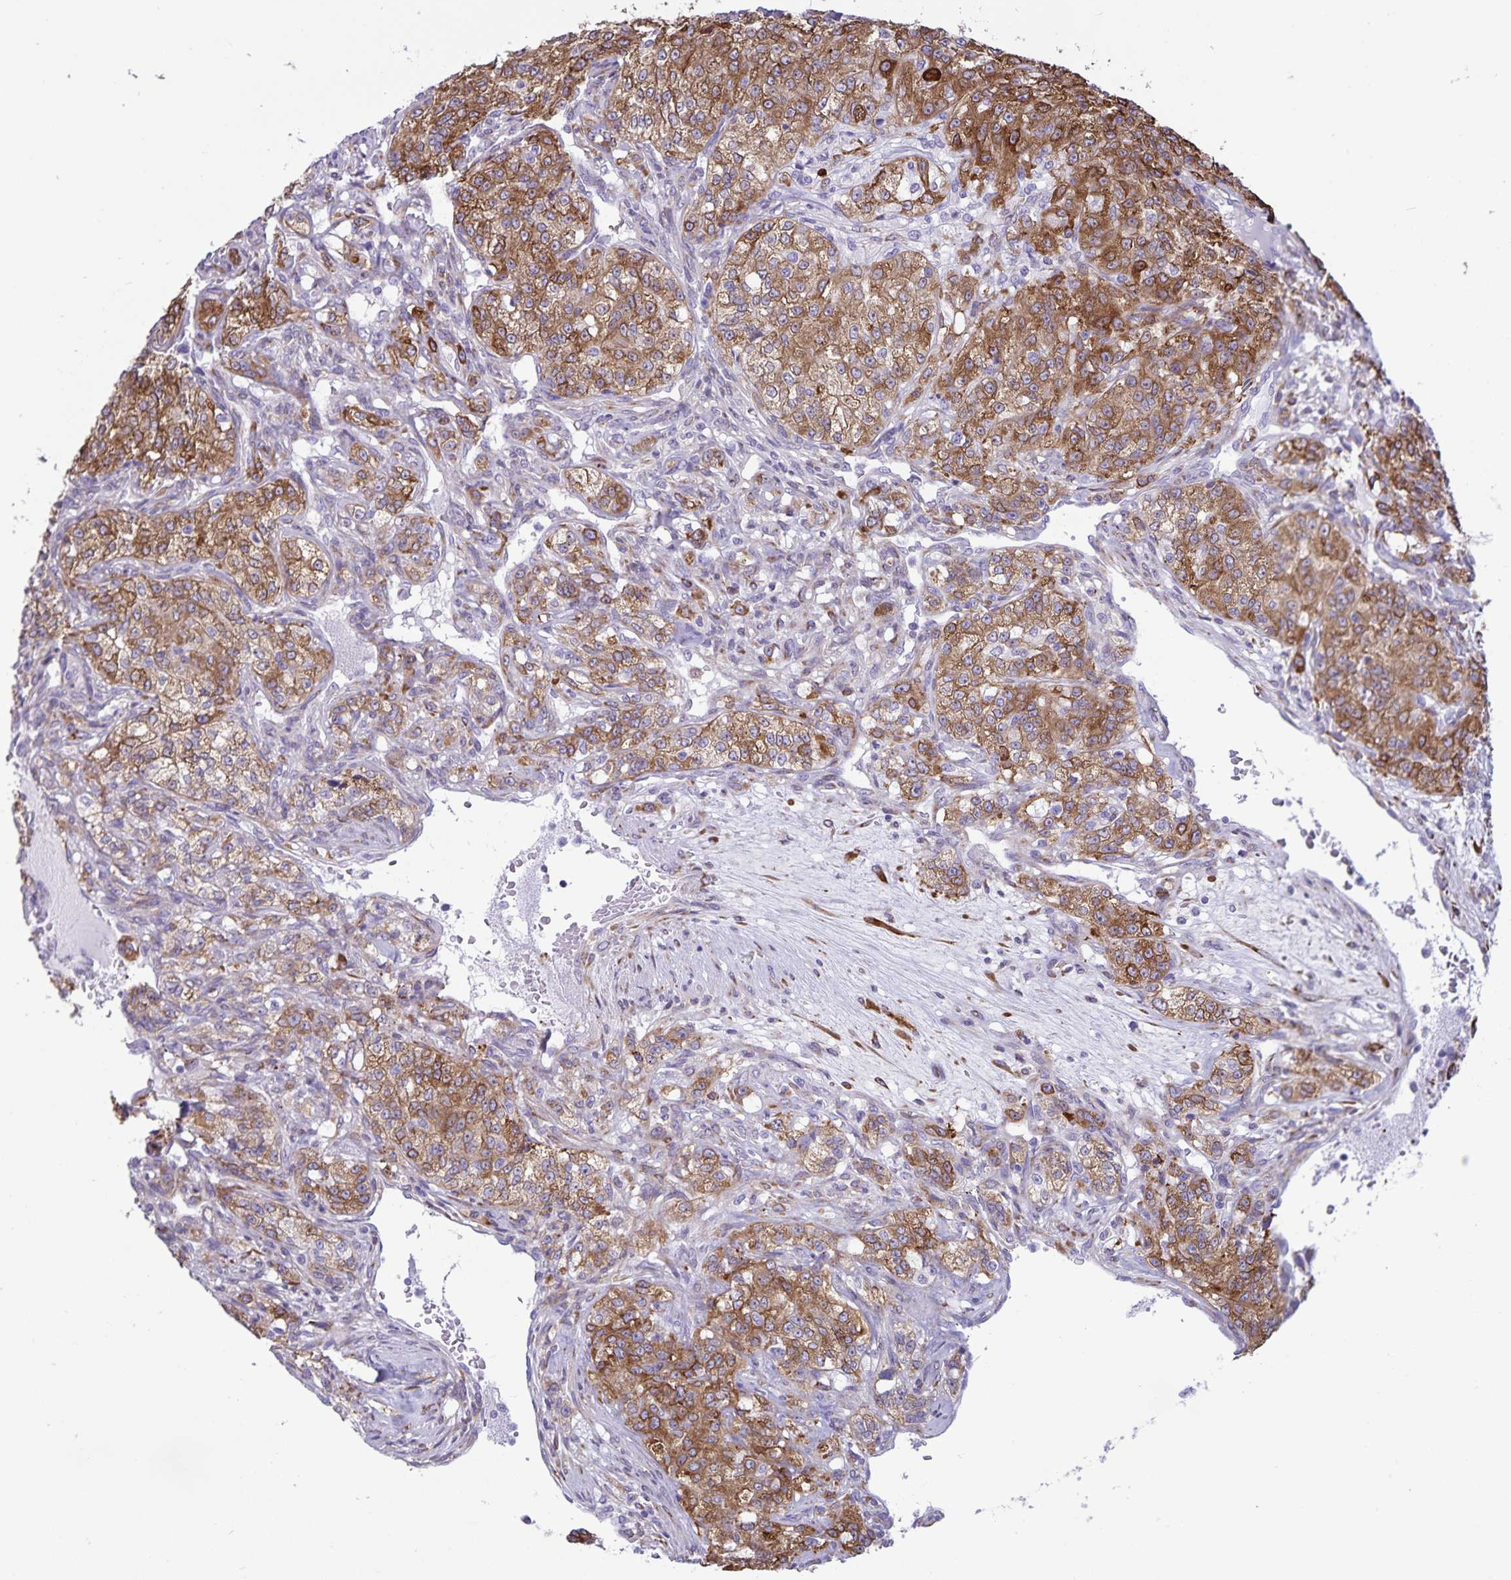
{"staining": {"intensity": "moderate", "quantity": ">75%", "location": "cytoplasmic/membranous"}, "tissue": "renal cancer", "cell_type": "Tumor cells", "image_type": "cancer", "snomed": [{"axis": "morphology", "description": "Adenocarcinoma, NOS"}, {"axis": "topography", "description": "Kidney"}], "caption": "A high-resolution image shows immunohistochemistry staining of adenocarcinoma (renal), which demonstrates moderate cytoplasmic/membranous staining in about >75% of tumor cells.", "gene": "RCN1", "patient": {"sex": "female", "age": 63}}